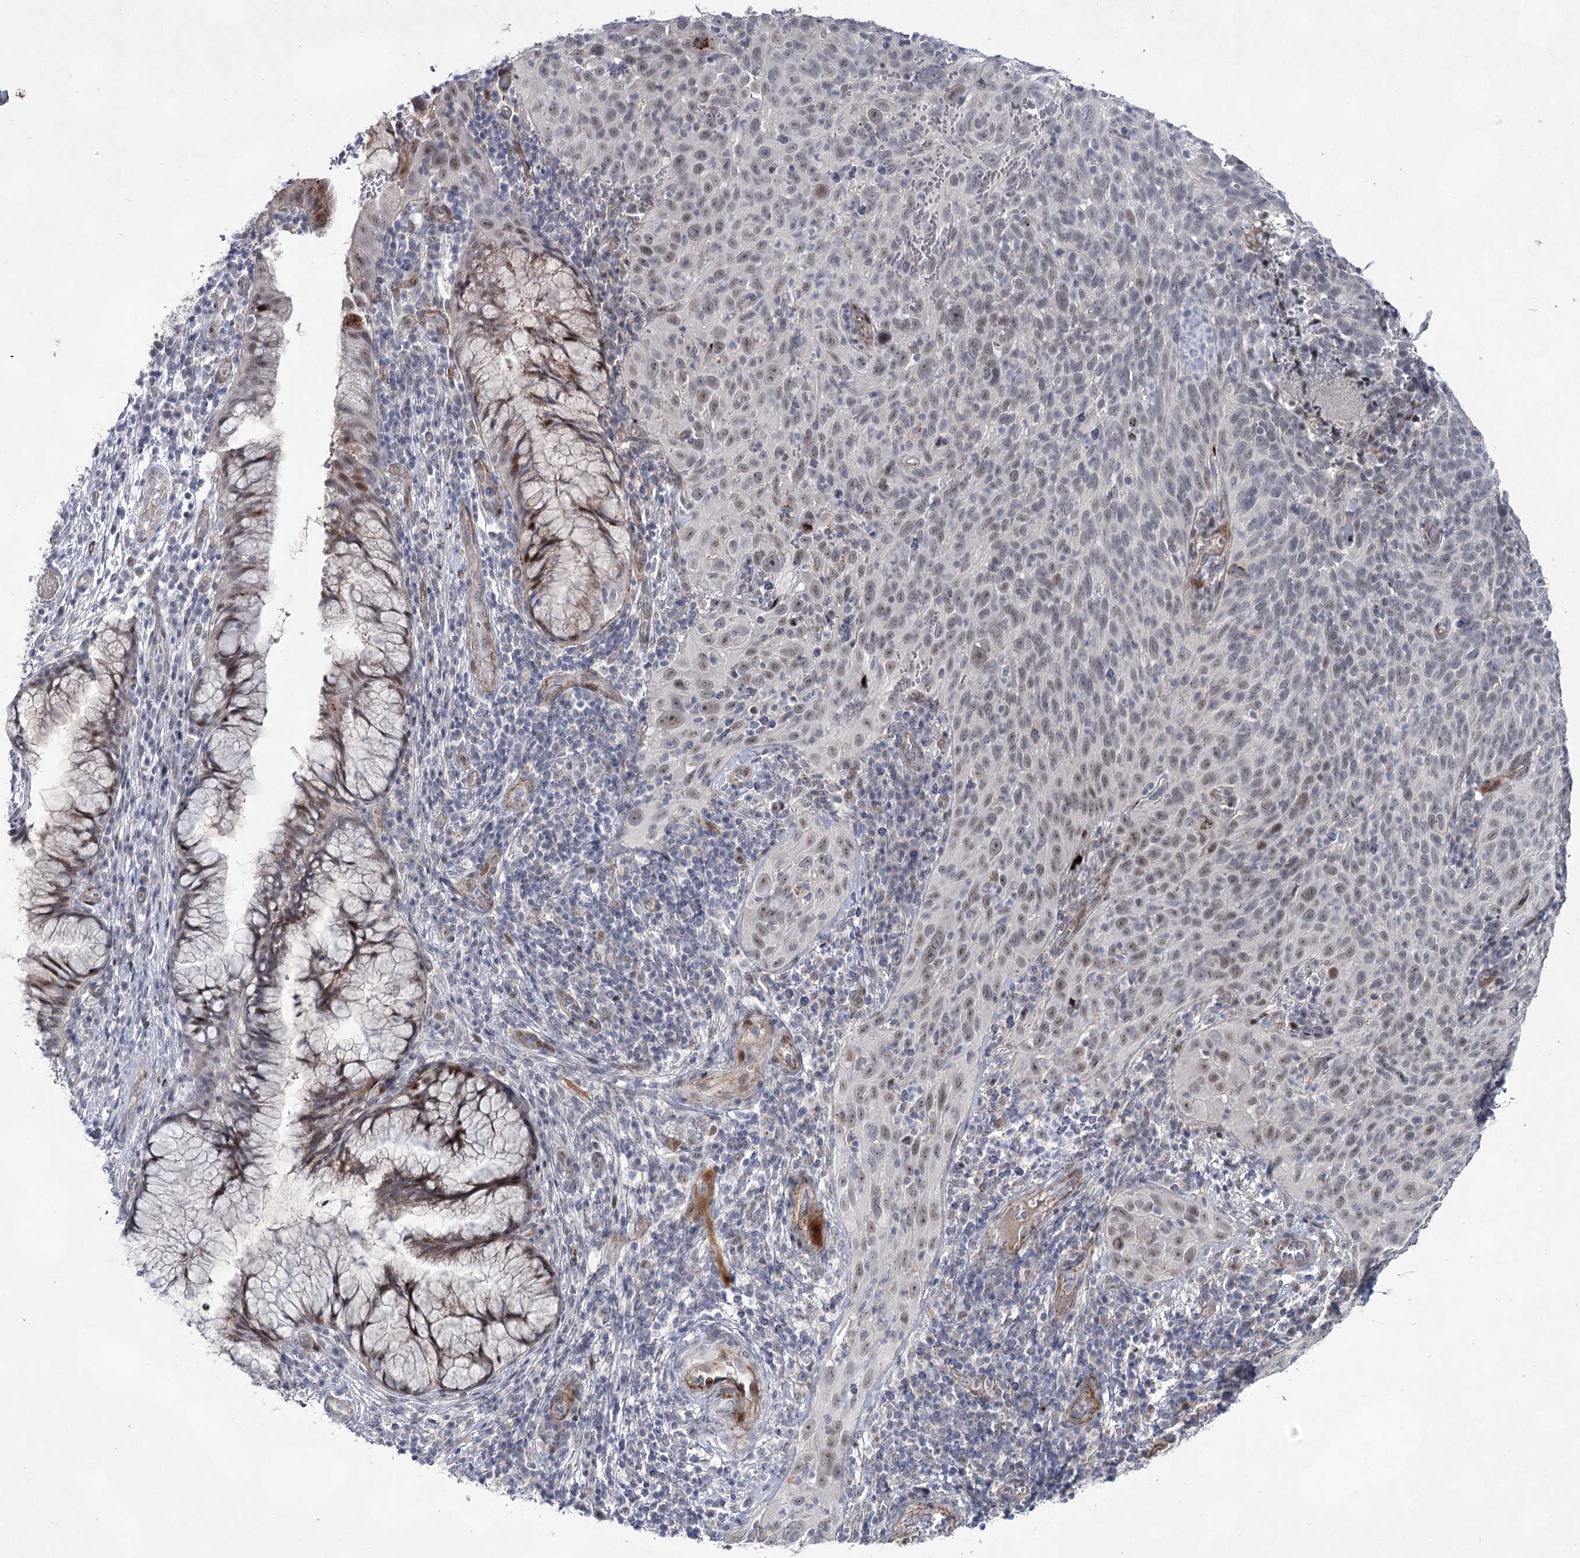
{"staining": {"intensity": "weak", "quantity": "<25%", "location": "nuclear"}, "tissue": "cervical cancer", "cell_type": "Tumor cells", "image_type": "cancer", "snomed": [{"axis": "morphology", "description": "Squamous cell carcinoma, NOS"}, {"axis": "topography", "description": "Cervix"}], "caption": "Tumor cells show no significant protein staining in cervical squamous cell carcinoma.", "gene": "ATL2", "patient": {"sex": "female", "age": 31}}